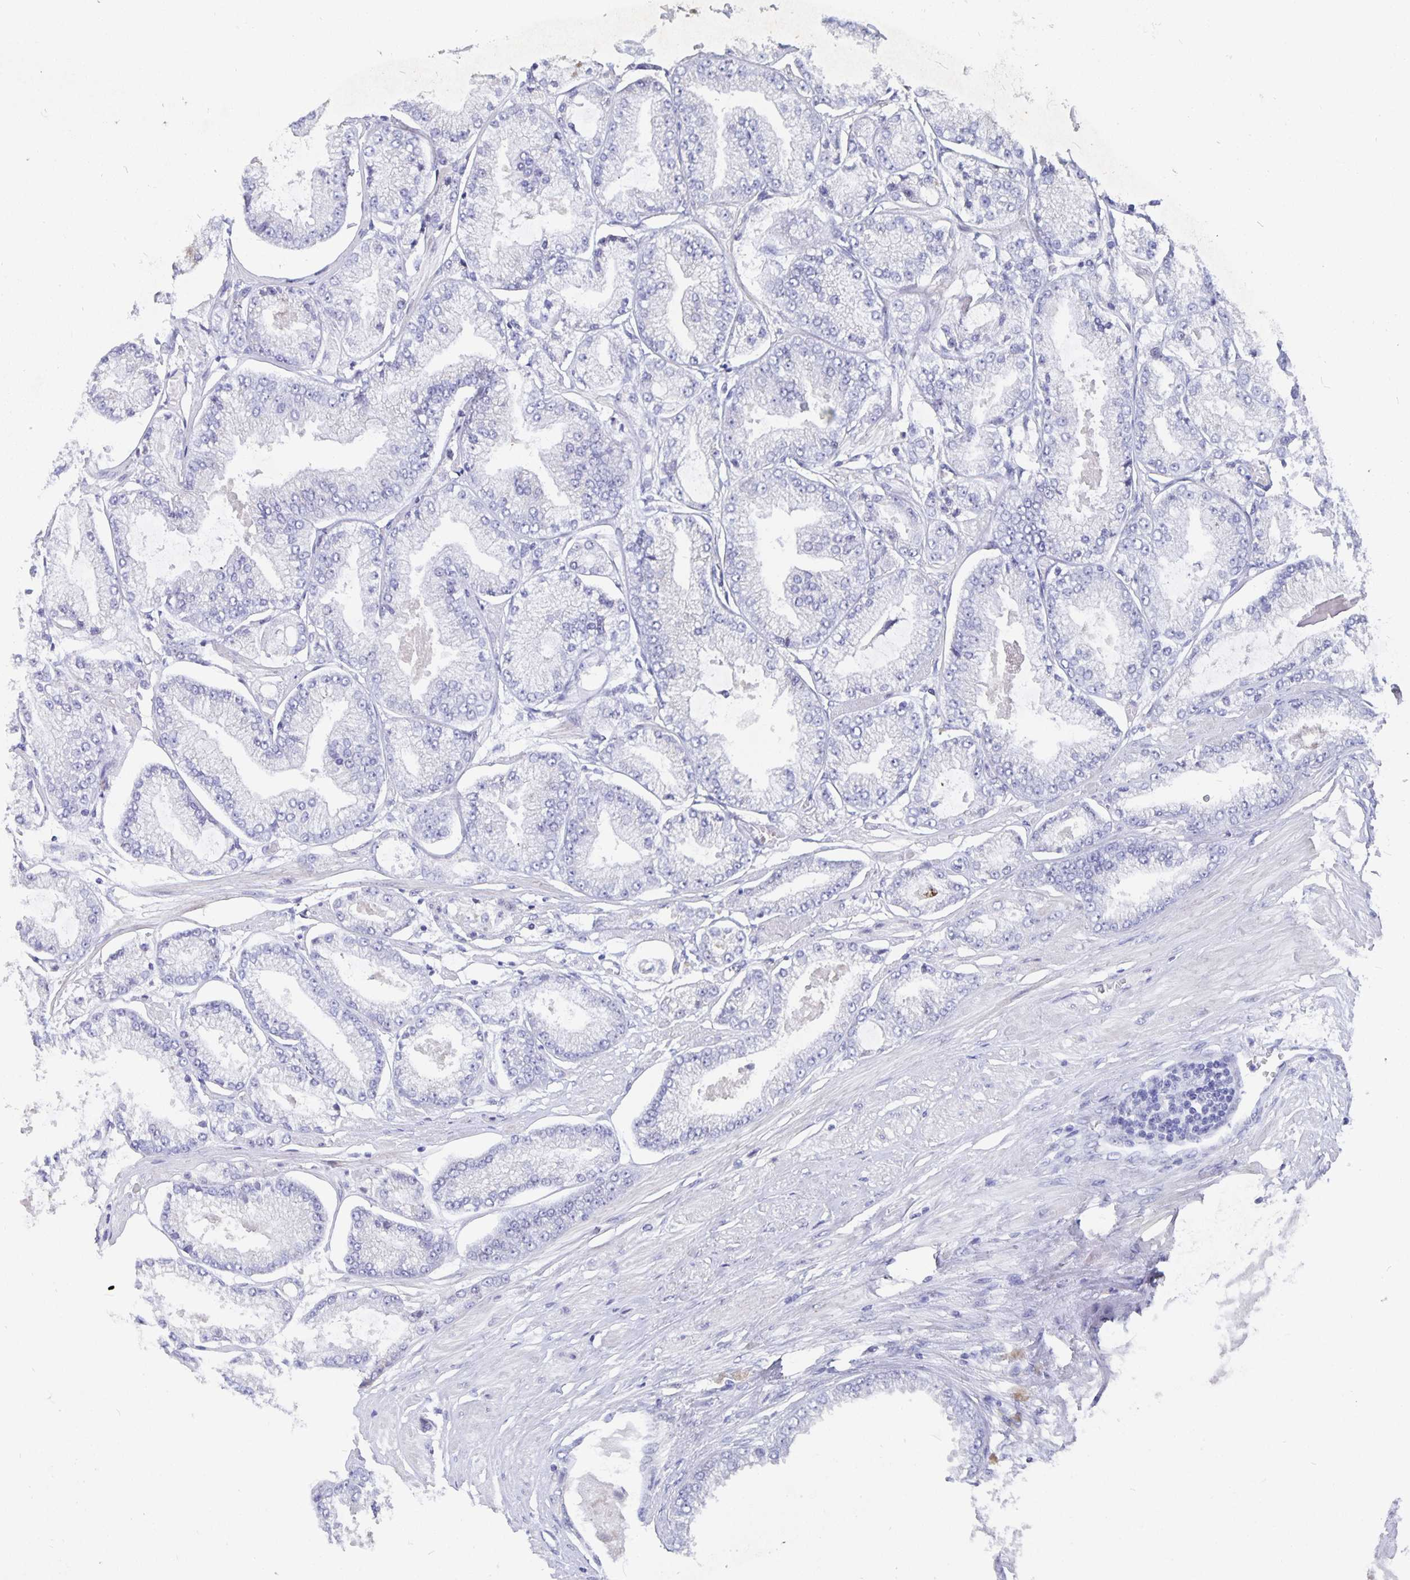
{"staining": {"intensity": "negative", "quantity": "none", "location": "none"}, "tissue": "prostate cancer", "cell_type": "Tumor cells", "image_type": "cancer", "snomed": [{"axis": "morphology", "description": "Adenocarcinoma, Low grade"}, {"axis": "topography", "description": "Prostate"}], "caption": "Tumor cells are negative for protein expression in human adenocarcinoma (low-grade) (prostate).", "gene": "SMOC1", "patient": {"sex": "male", "age": 55}}